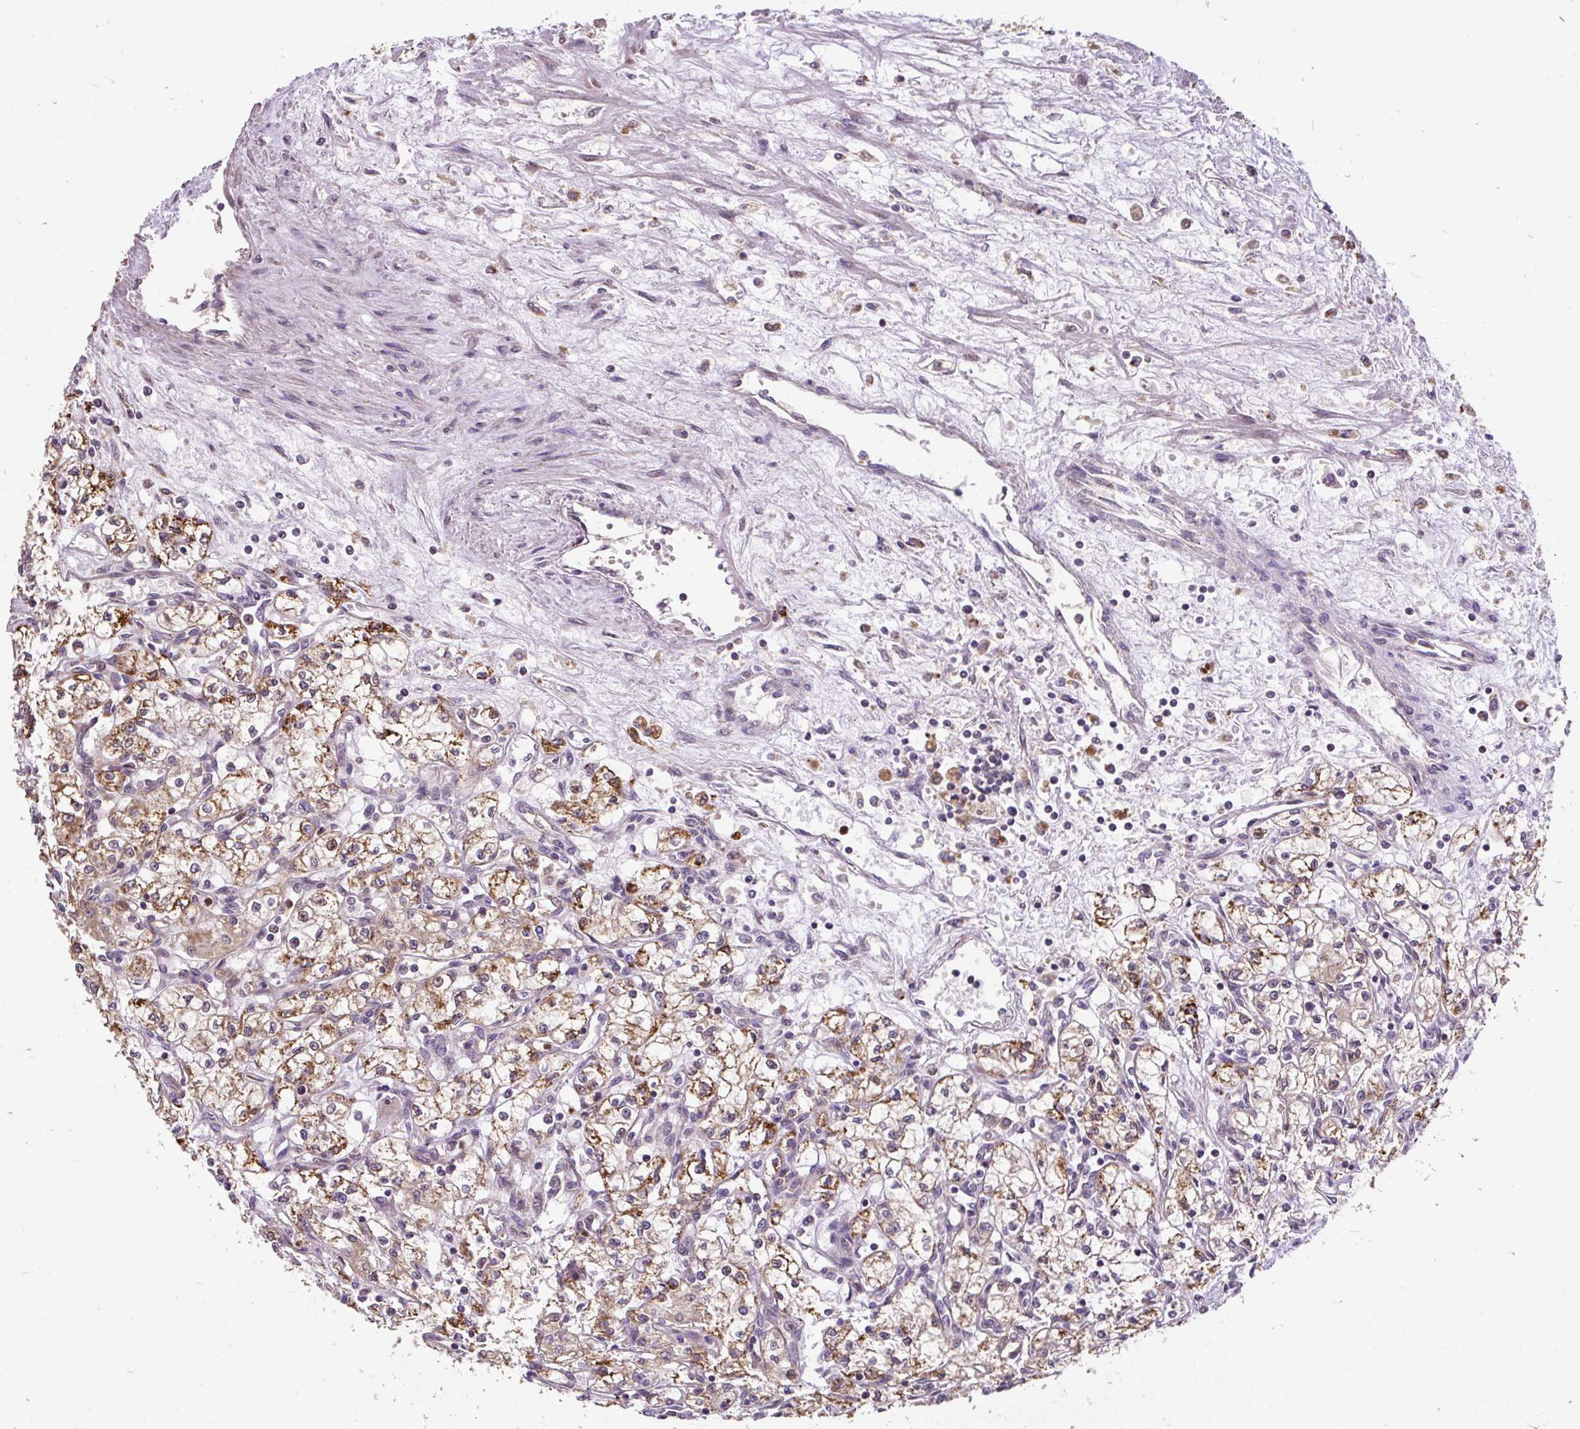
{"staining": {"intensity": "moderate", "quantity": ">75%", "location": "cytoplasmic/membranous,nuclear"}, "tissue": "renal cancer", "cell_type": "Tumor cells", "image_type": "cancer", "snomed": [{"axis": "morphology", "description": "Adenocarcinoma, NOS"}, {"axis": "topography", "description": "Kidney"}], "caption": "Protein analysis of renal cancer tissue demonstrates moderate cytoplasmic/membranous and nuclear expression in approximately >75% of tumor cells. The protein of interest is stained brown, and the nuclei are stained in blue (DAB (3,3'-diaminobenzidine) IHC with brightfield microscopy, high magnification).", "gene": "PUS7L", "patient": {"sex": "male", "age": 59}}